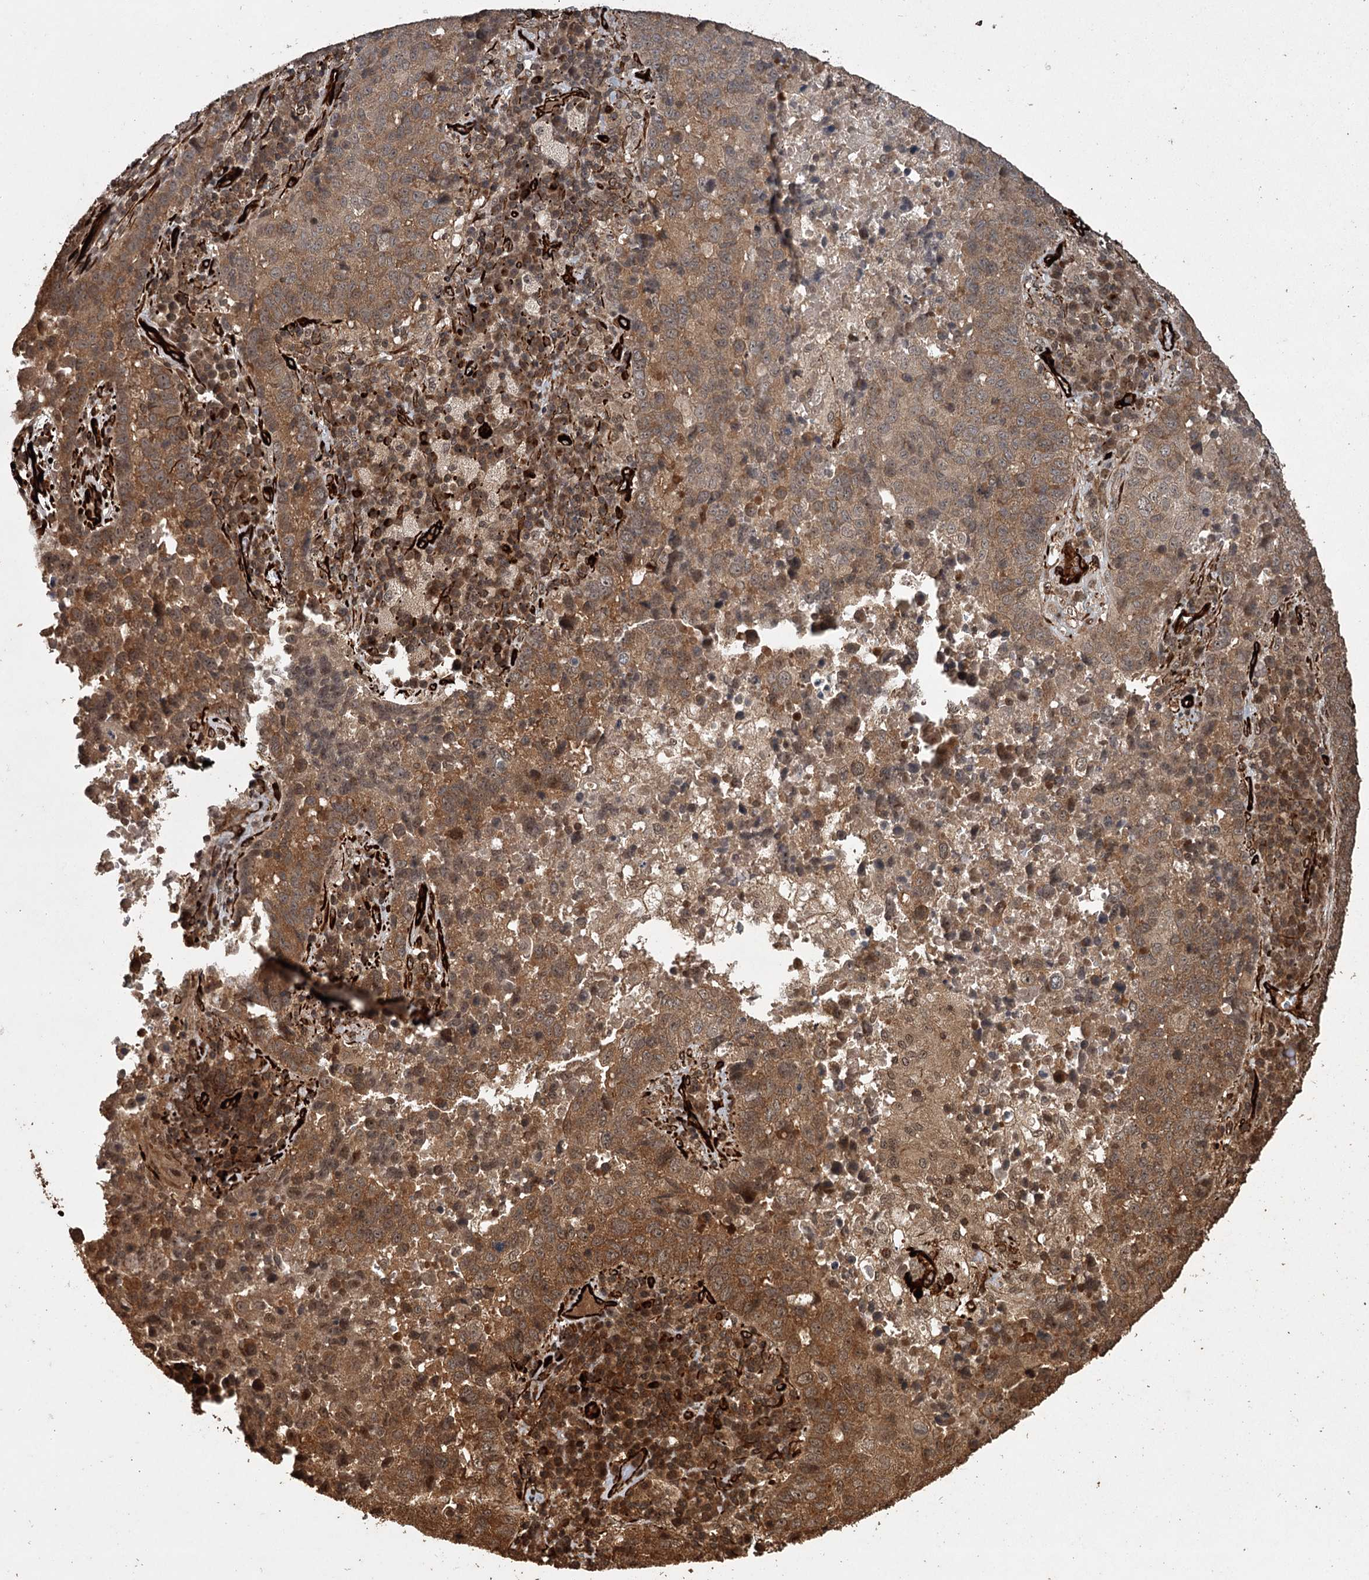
{"staining": {"intensity": "moderate", "quantity": "25%-75%", "location": "cytoplasmic/membranous,nuclear"}, "tissue": "lung cancer", "cell_type": "Tumor cells", "image_type": "cancer", "snomed": [{"axis": "morphology", "description": "Squamous cell carcinoma, NOS"}, {"axis": "topography", "description": "Lung"}], "caption": "Human squamous cell carcinoma (lung) stained for a protein (brown) shows moderate cytoplasmic/membranous and nuclear positive staining in approximately 25%-75% of tumor cells.", "gene": "RPAP3", "patient": {"sex": "male", "age": 73}}